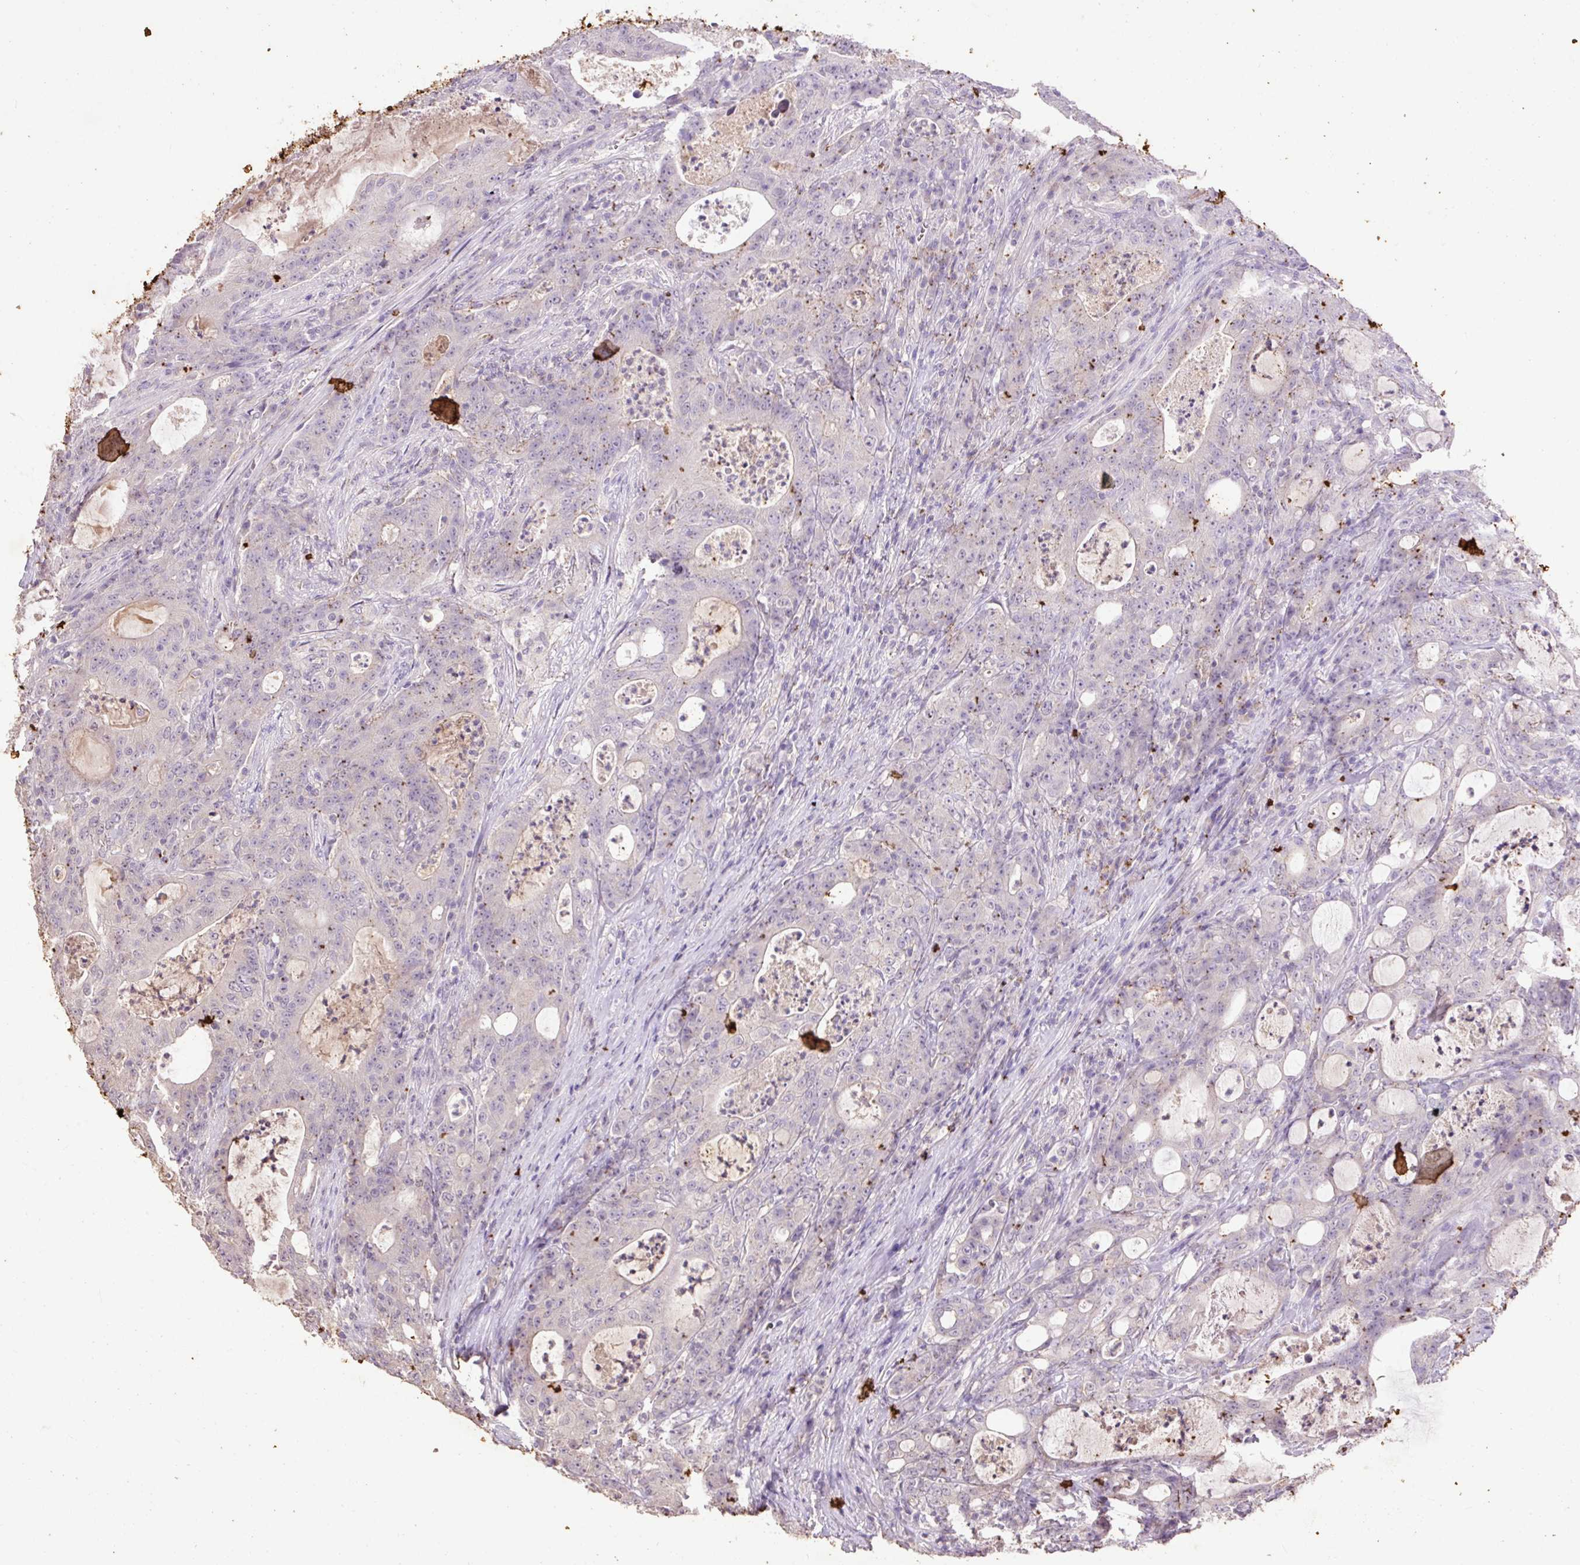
{"staining": {"intensity": "negative", "quantity": "none", "location": "none"}, "tissue": "colorectal cancer", "cell_type": "Tumor cells", "image_type": "cancer", "snomed": [{"axis": "morphology", "description": "Adenocarcinoma, NOS"}, {"axis": "topography", "description": "Colon"}], "caption": "Image shows no significant protein staining in tumor cells of colorectal cancer (adenocarcinoma).", "gene": "LRTM2", "patient": {"sex": "male", "age": 83}}